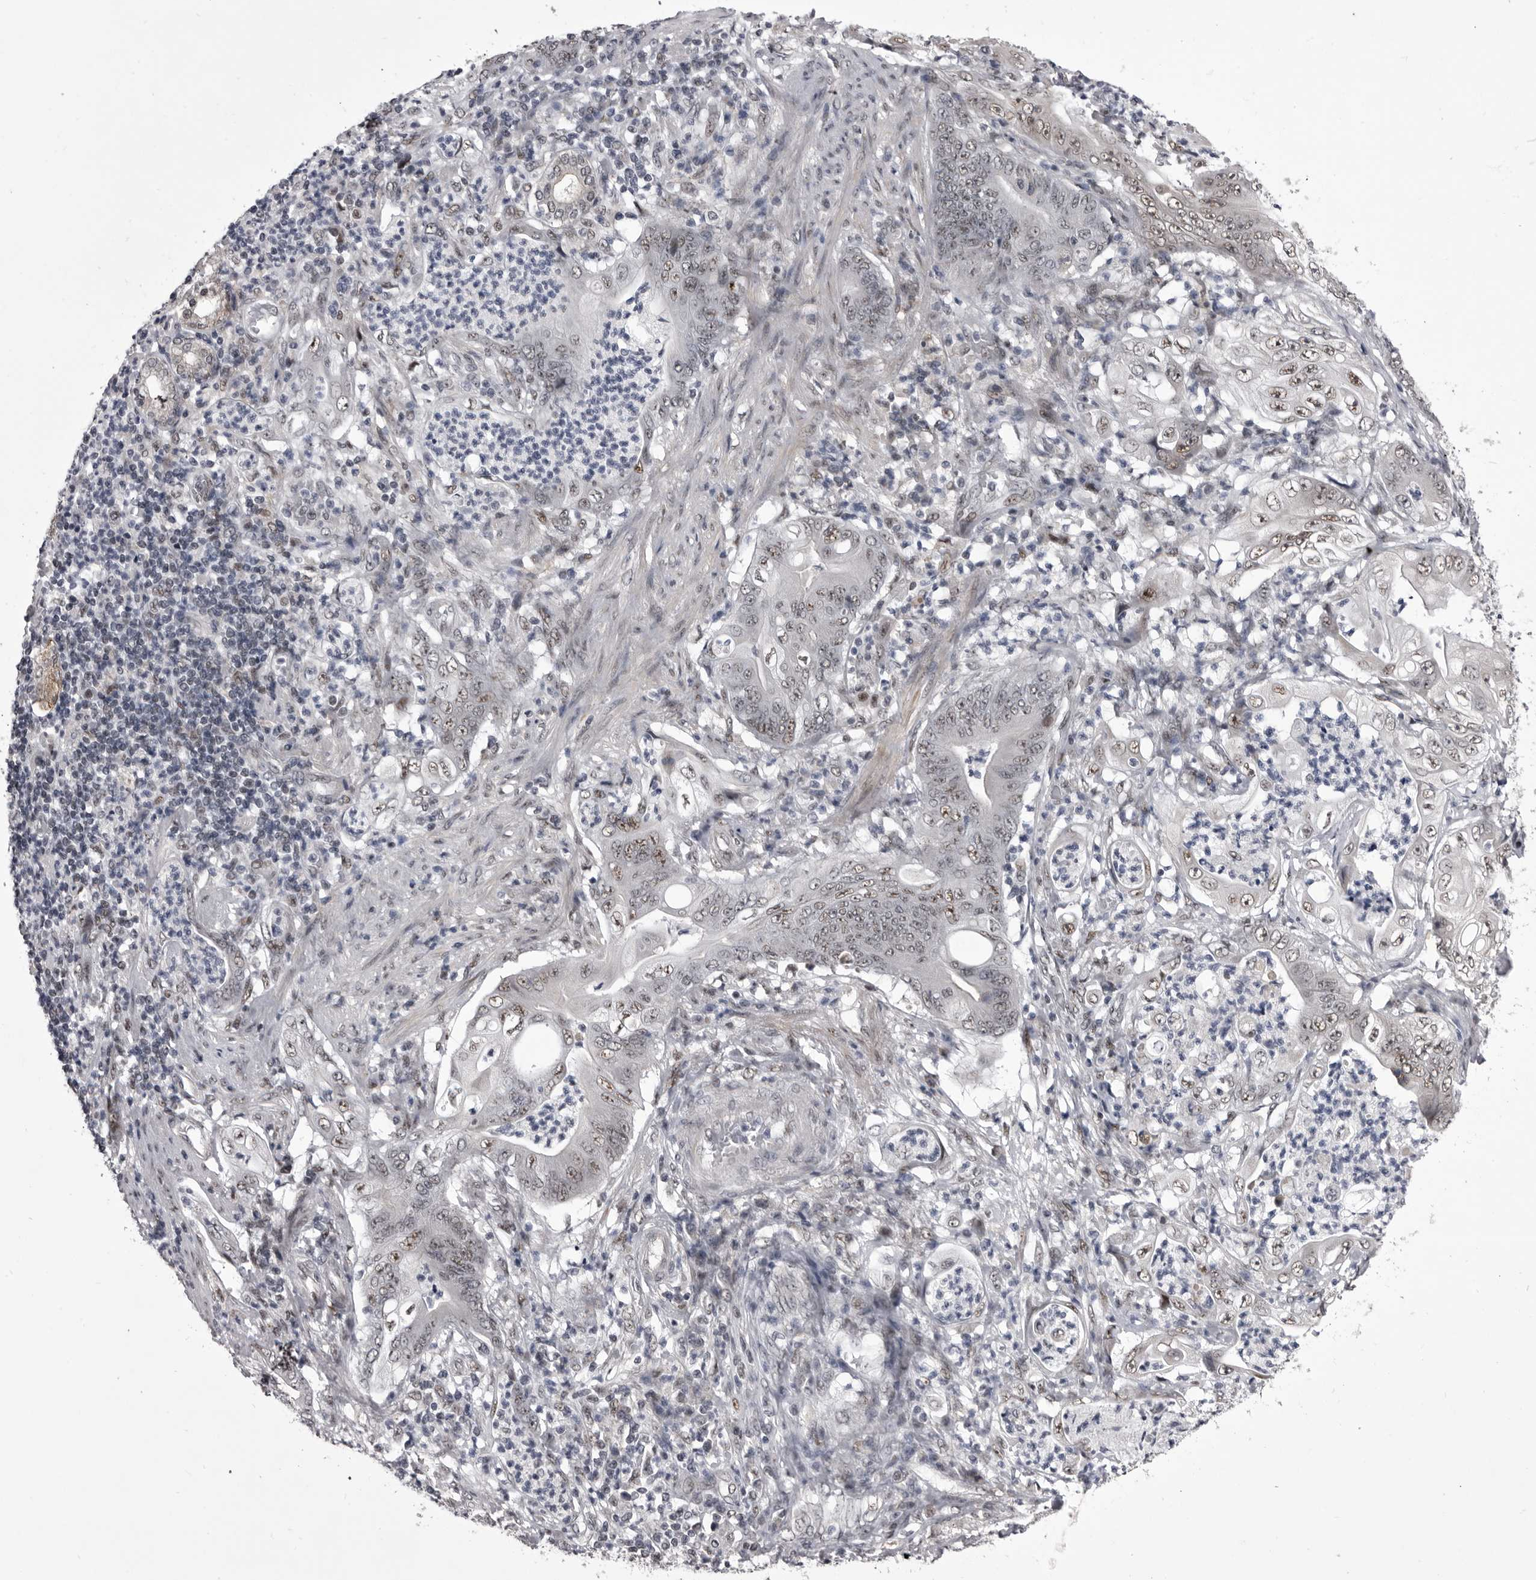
{"staining": {"intensity": "weak", "quantity": "25%-75%", "location": "nuclear"}, "tissue": "stomach cancer", "cell_type": "Tumor cells", "image_type": "cancer", "snomed": [{"axis": "morphology", "description": "Adenocarcinoma, NOS"}, {"axis": "topography", "description": "Stomach"}], "caption": "This is an image of immunohistochemistry (IHC) staining of stomach cancer (adenocarcinoma), which shows weak staining in the nuclear of tumor cells.", "gene": "PRPF3", "patient": {"sex": "female", "age": 73}}